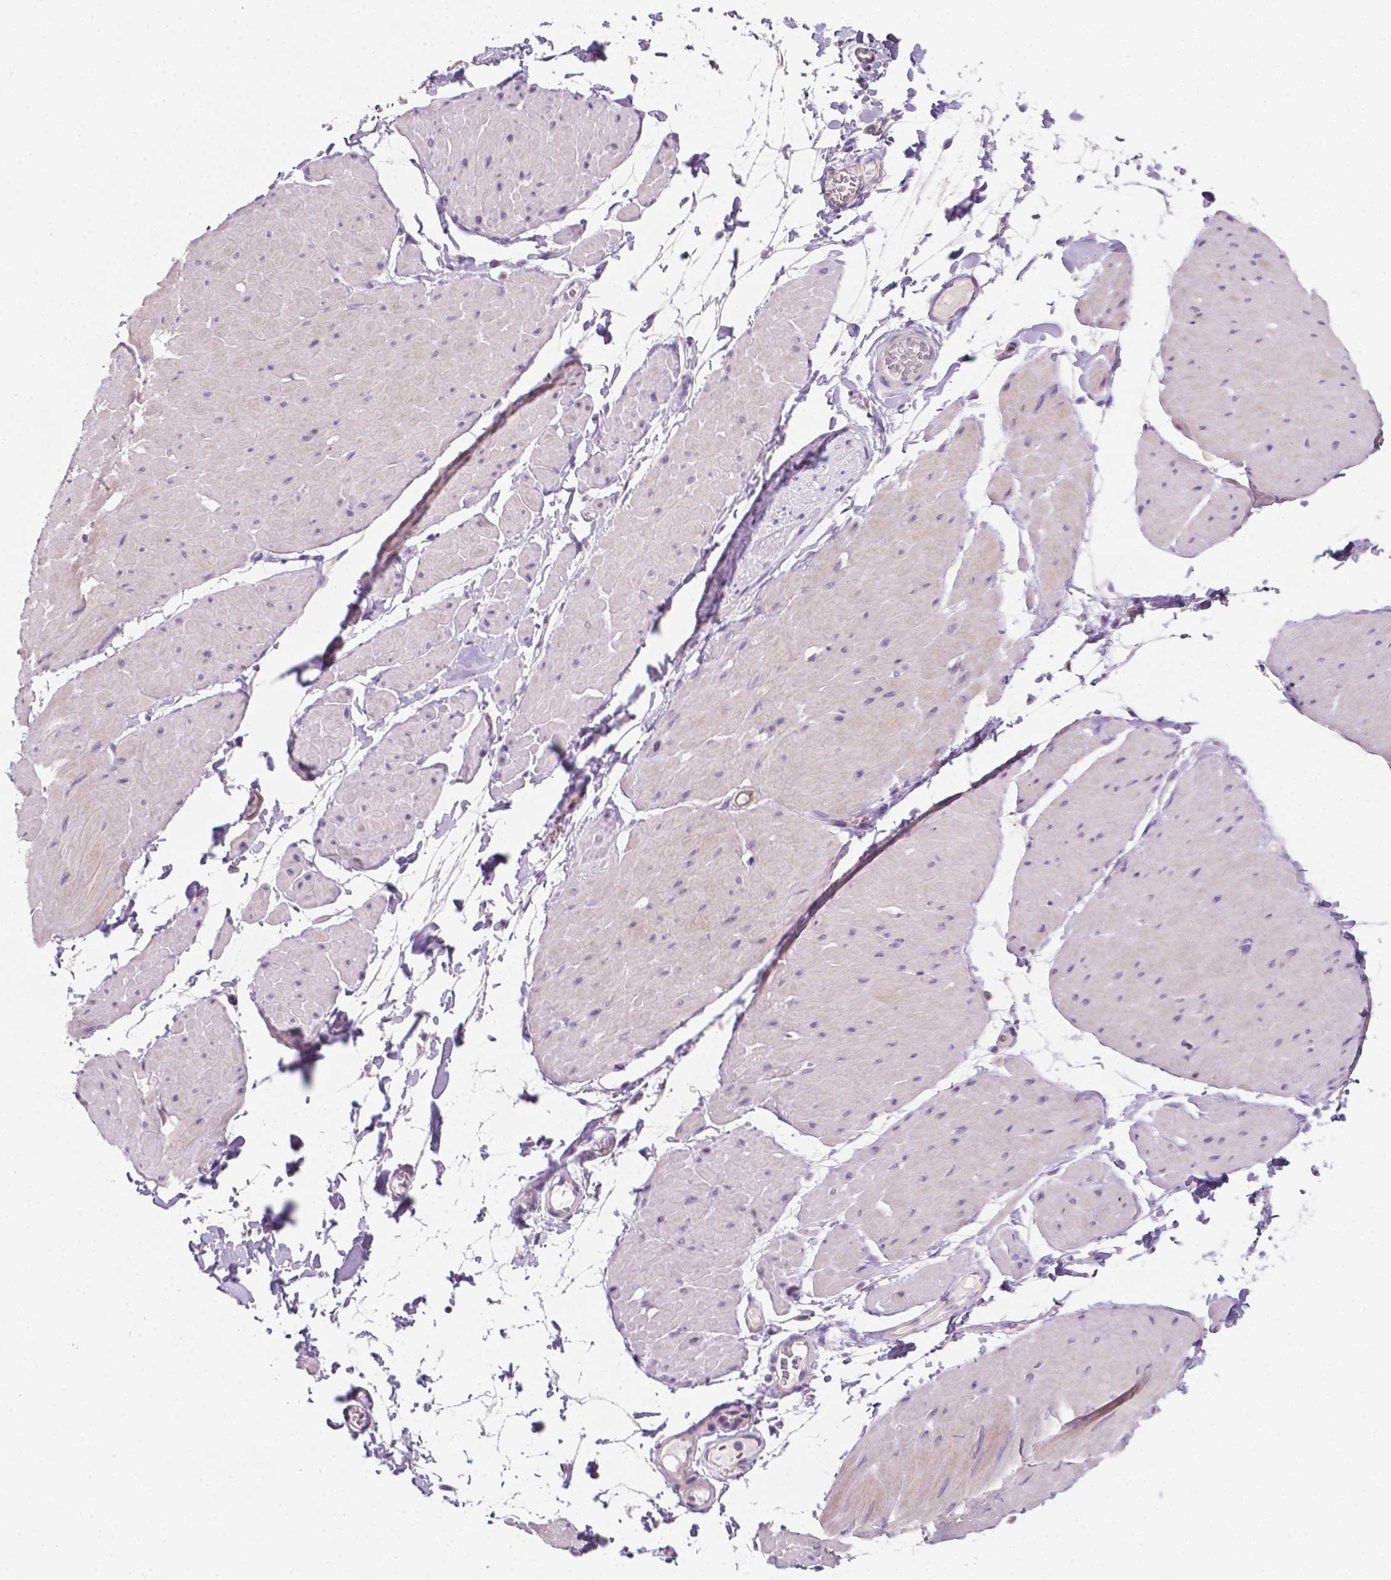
{"staining": {"intensity": "negative", "quantity": "none", "location": "none"}, "tissue": "adipose tissue", "cell_type": "Adipocytes", "image_type": "normal", "snomed": [{"axis": "morphology", "description": "Normal tissue, NOS"}, {"axis": "topography", "description": "Smooth muscle"}, {"axis": "topography", "description": "Peripheral nerve tissue"}], "caption": "The immunohistochemistry (IHC) image has no significant staining in adipocytes of adipose tissue. (DAB (3,3'-diaminobenzidine) immunohistochemistry (IHC), high magnification).", "gene": "EGFR", "patient": {"sex": "male", "age": 58}}